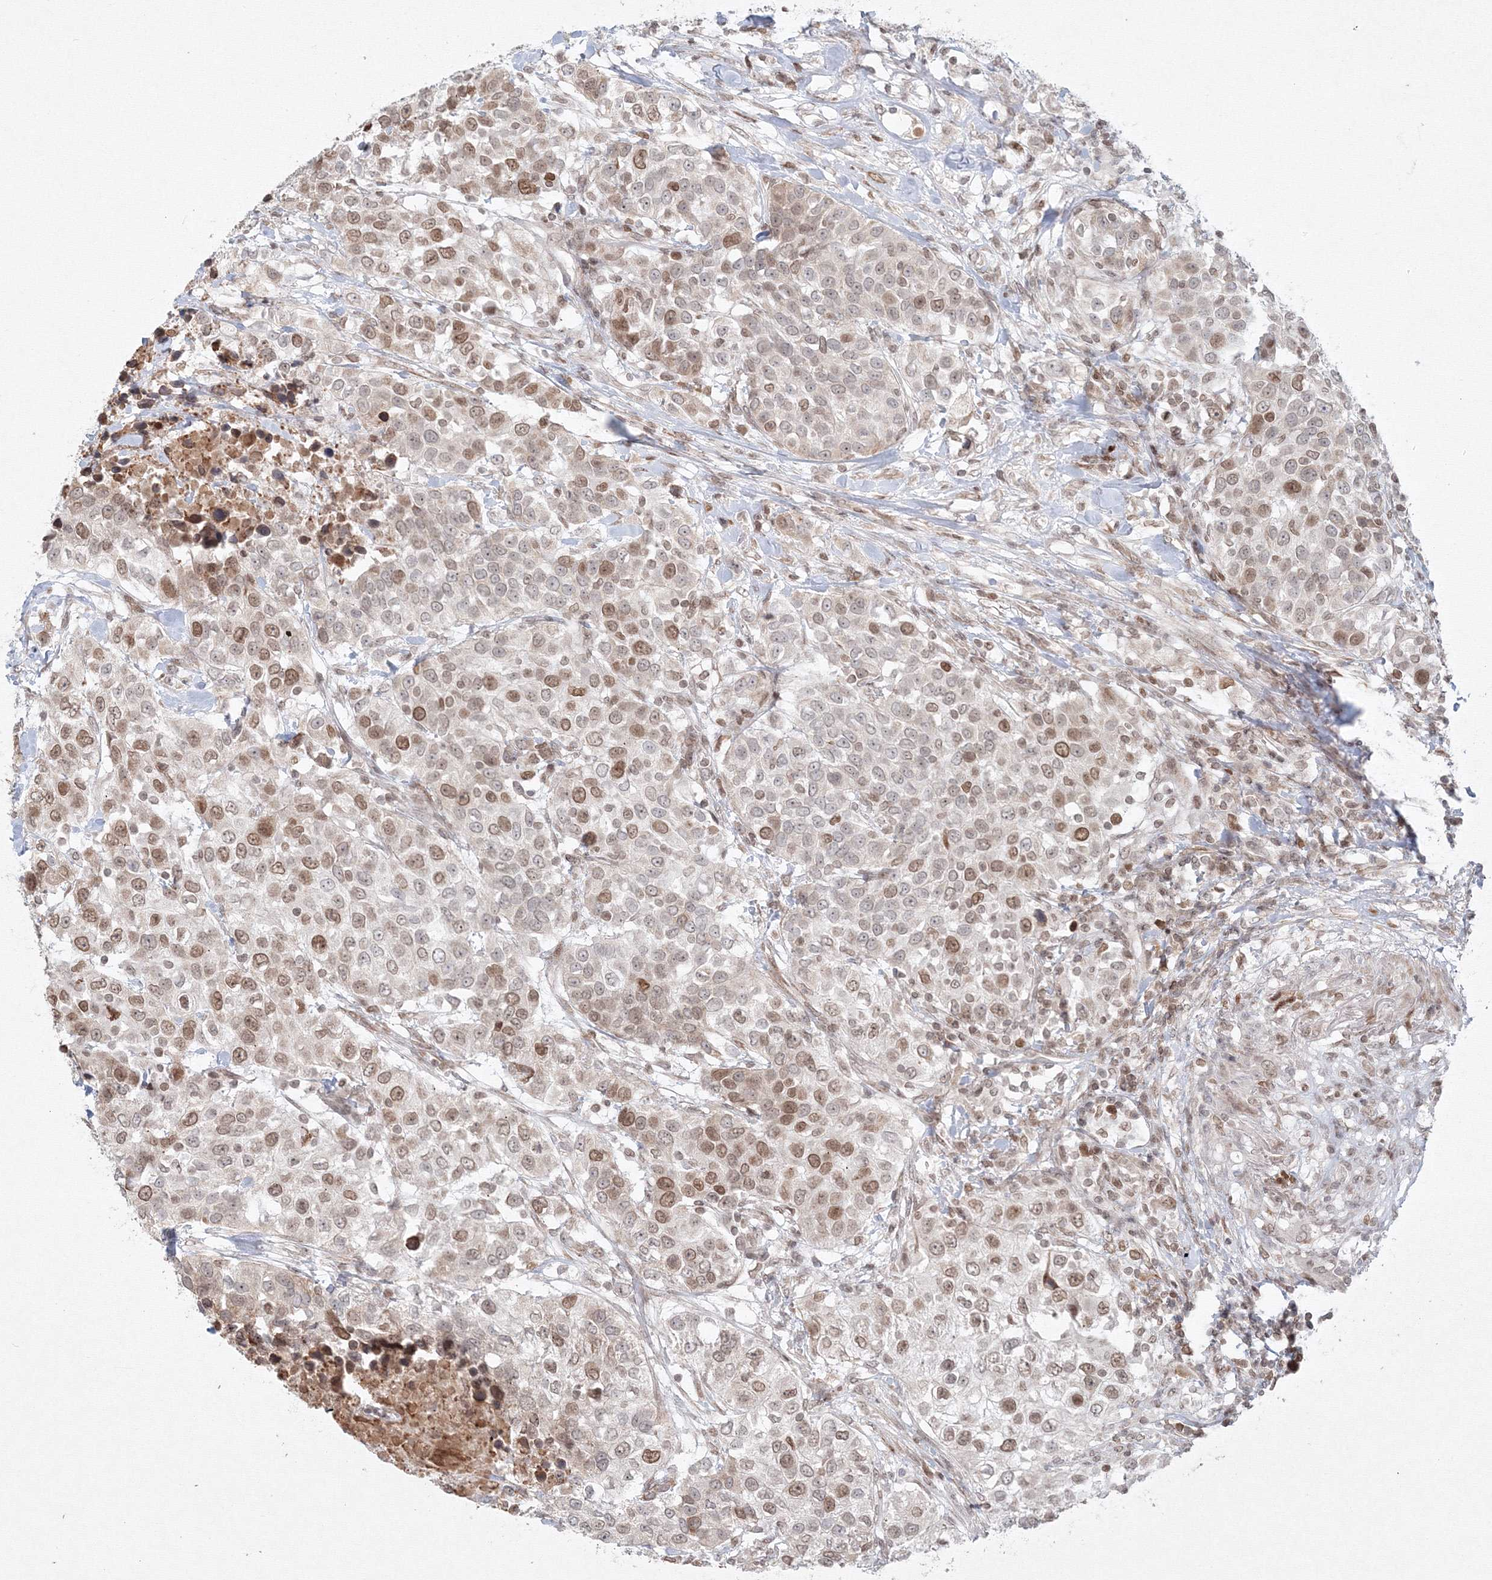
{"staining": {"intensity": "moderate", "quantity": "25%-75%", "location": "nuclear"}, "tissue": "urothelial cancer", "cell_type": "Tumor cells", "image_type": "cancer", "snomed": [{"axis": "morphology", "description": "Urothelial carcinoma, High grade"}, {"axis": "topography", "description": "Urinary bladder"}], "caption": "Urothelial carcinoma (high-grade) tissue shows moderate nuclear expression in about 25%-75% of tumor cells, visualized by immunohistochemistry.", "gene": "KIF4A", "patient": {"sex": "female", "age": 80}}